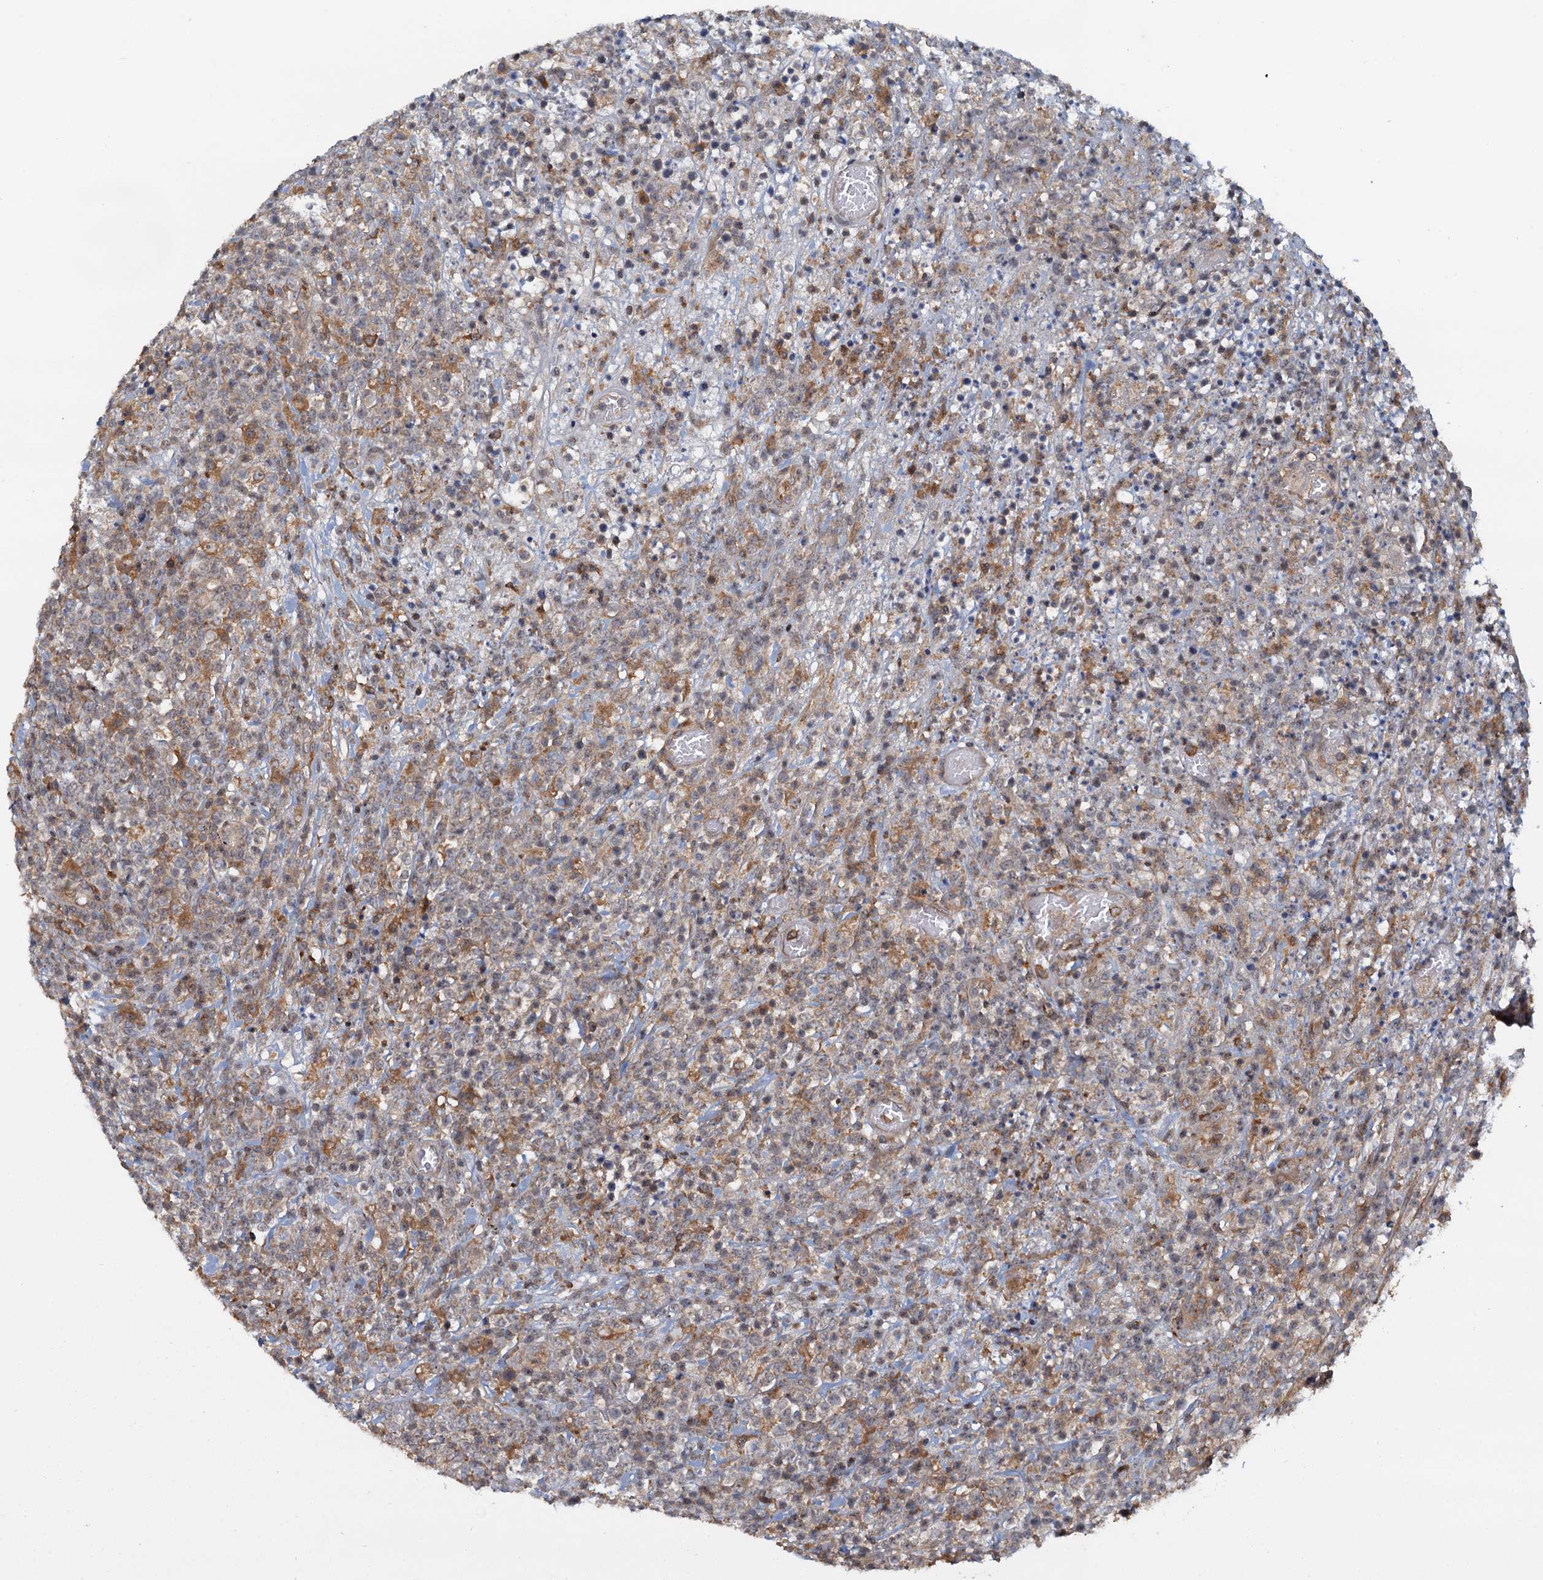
{"staining": {"intensity": "moderate", "quantity": "<25%", "location": "cytoplasmic/membranous"}, "tissue": "lymphoma", "cell_type": "Tumor cells", "image_type": "cancer", "snomed": [{"axis": "morphology", "description": "Malignant lymphoma, non-Hodgkin's type, High grade"}, {"axis": "topography", "description": "Colon"}], "caption": "This histopathology image demonstrates immunohistochemistry (IHC) staining of human high-grade malignant lymphoma, non-Hodgkin's type, with low moderate cytoplasmic/membranous staining in about <25% of tumor cells.", "gene": "TOLLIP", "patient": {"sex": "female", "age": 53}}